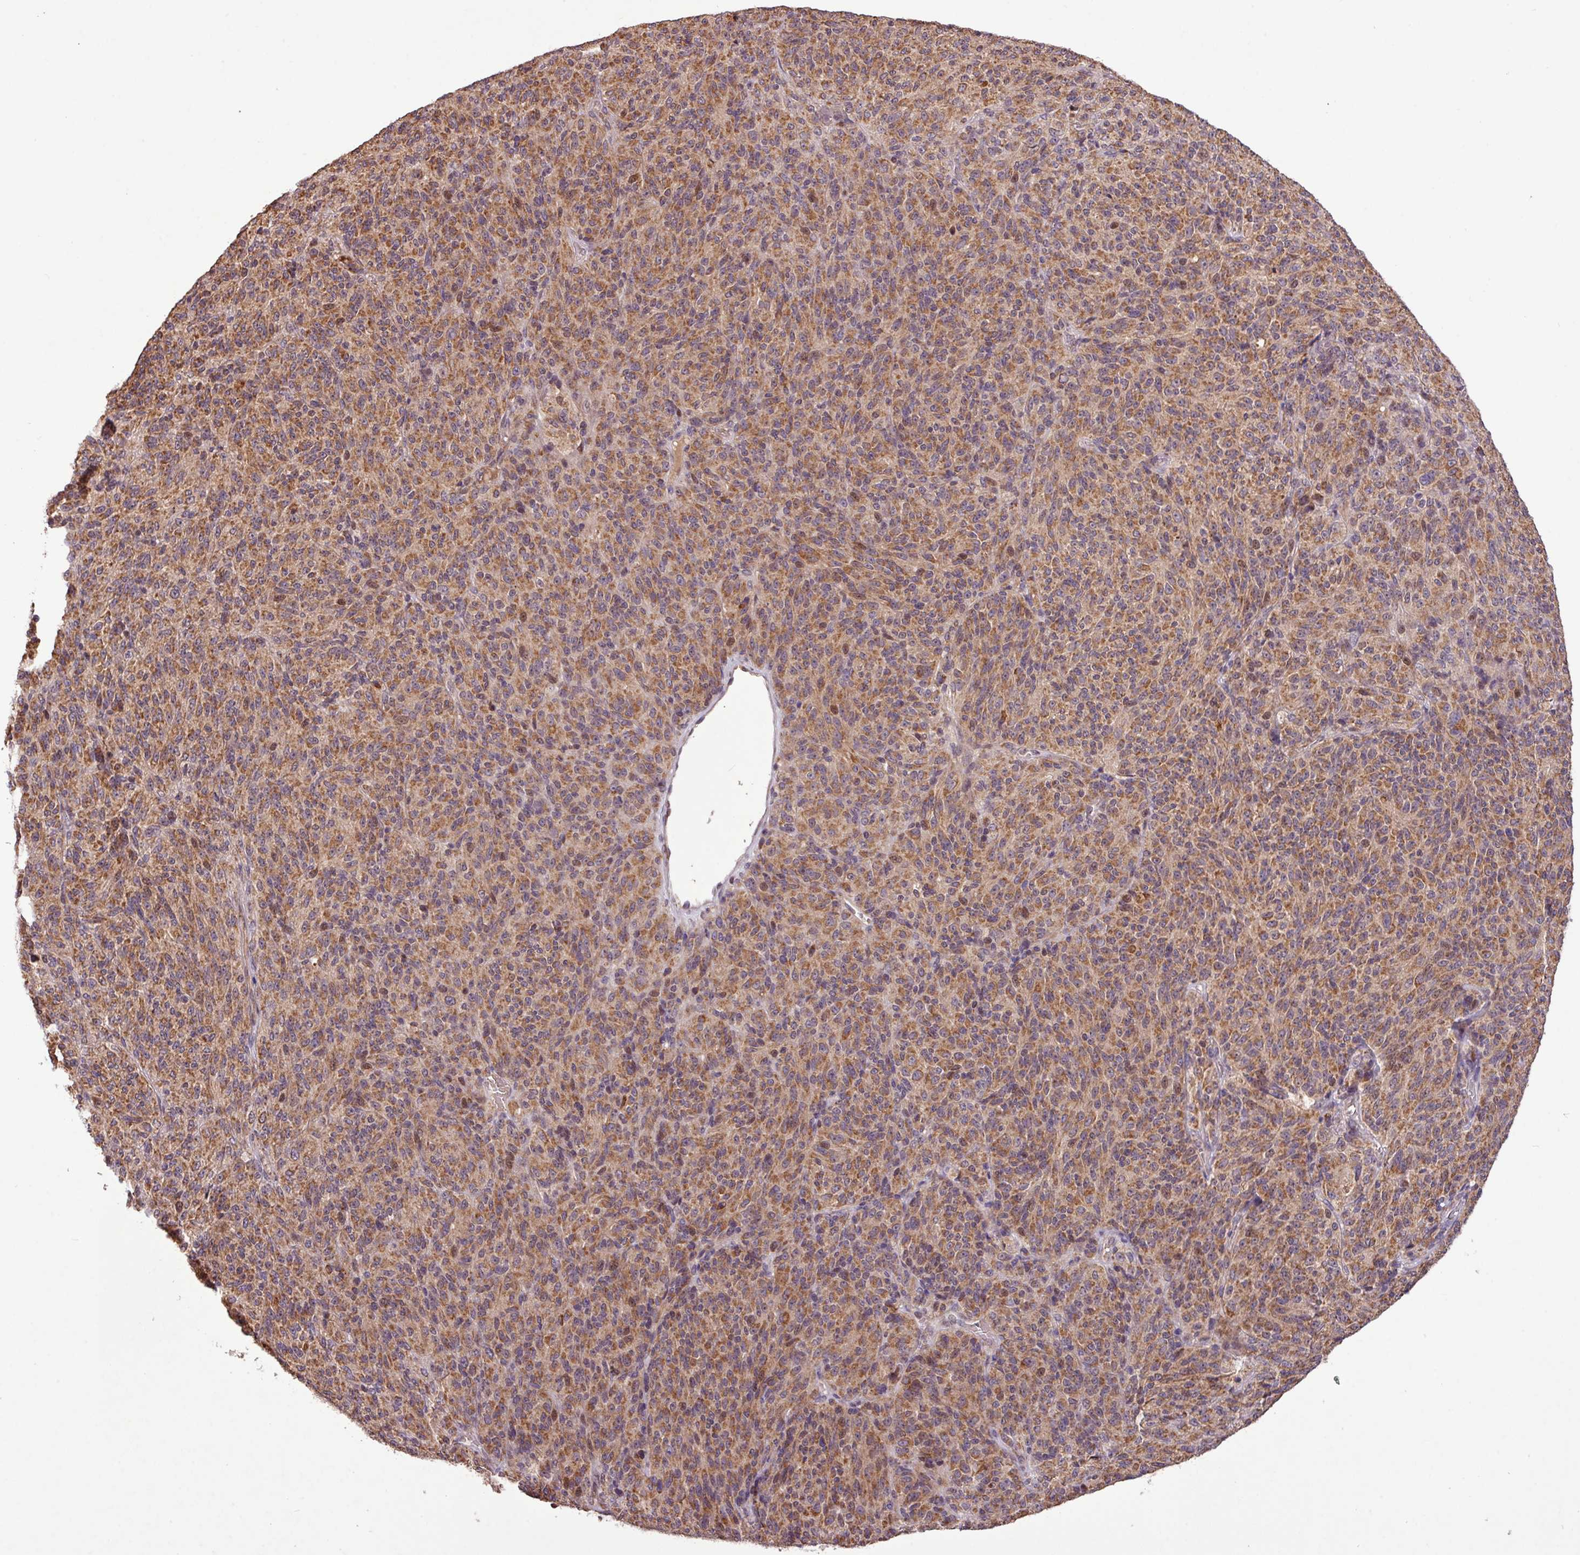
{"staining": {"intensity": "moderate", "quantity": ">75%", "location": "cytoplasmic/membranous"}, "tissue": "melanoma", "cell_type": "Tumor cells", "image_type": "cancer", "snomed": [{"axis": "morphology", "description": "Malignant melanoma, Metastatic site"}, {"axis": "topography", "description": "Brain"}], "caption": "This image displays immunohistochemistry staining of melanoma, with medium moderate cytoplasmic/membranous positivity in about >75% of tumor cells.", "gene": "YPEL3", "patient": {"sex": "female", "age": 56}}